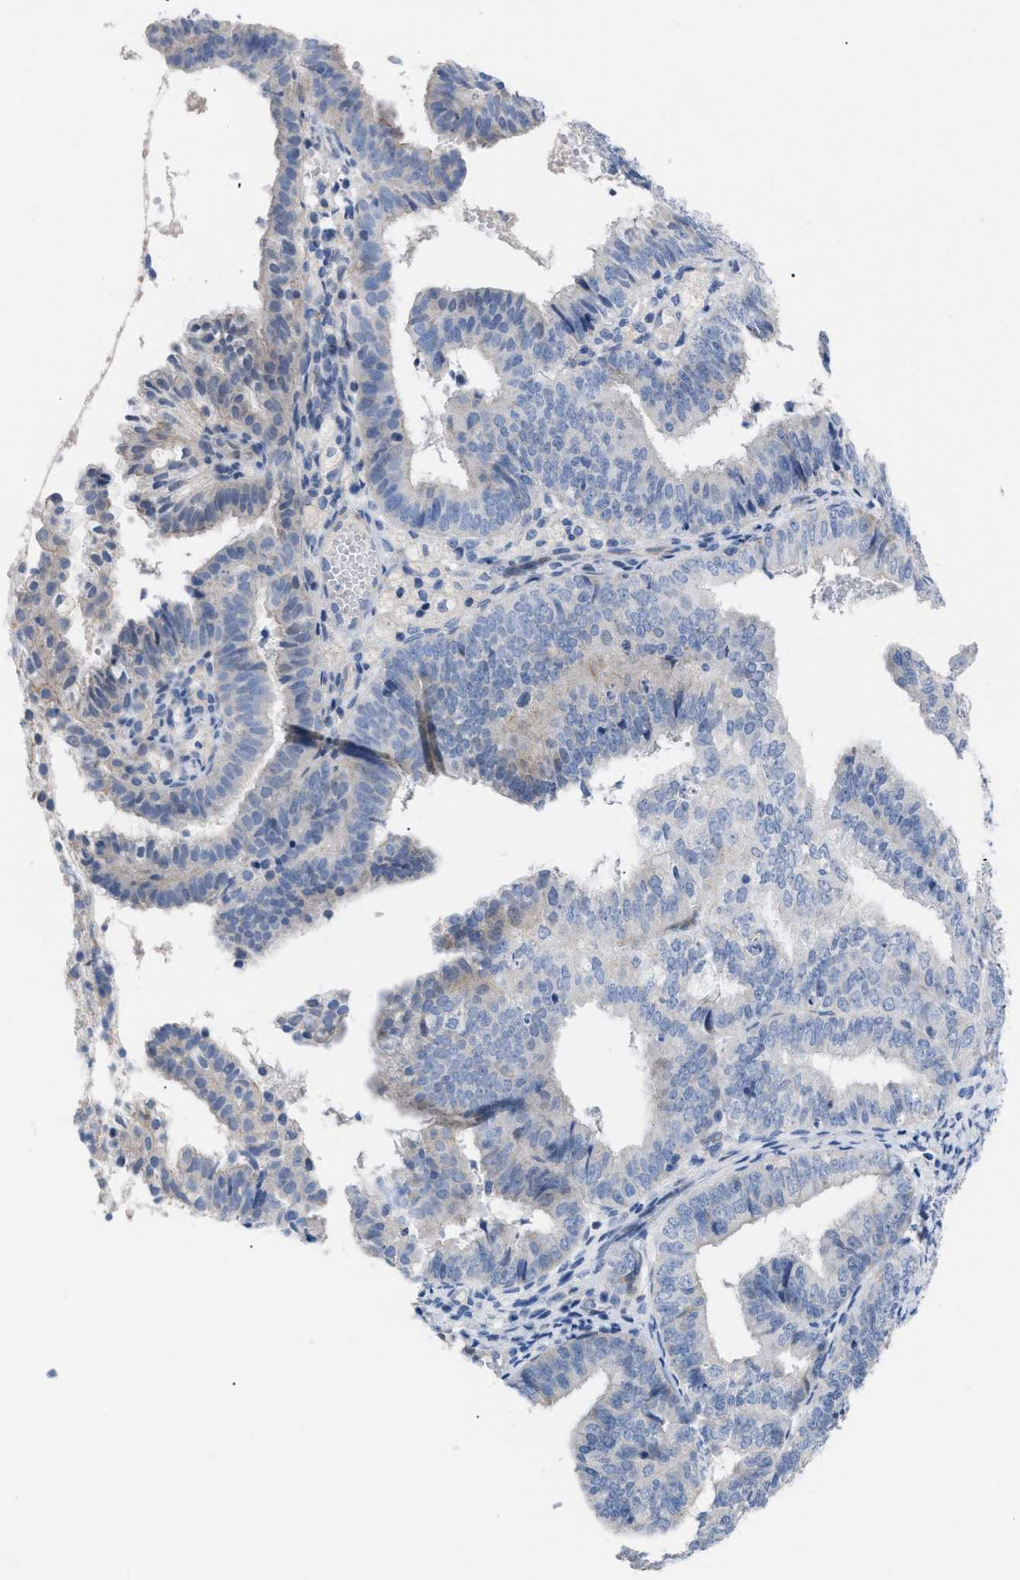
{"staining": {"intensity": "negative", "quantity": "none", "location": "none"}, "tissue": "endometrial cancer", "cell_type": "Tumor cells", "image_type": "cancer", "snomed": [{"axis": "morphology", "description": "Adenocarcinoma, NOS"}, {"axis": "topography", "description": "Endometrium"}], "caption": "Immunohistochemistry (IHC) of human endometrial adenocarcinoma displays no staining in tumor cells.", "gene": "CAV3", "patient": {"sex": "female", "age": 63}}